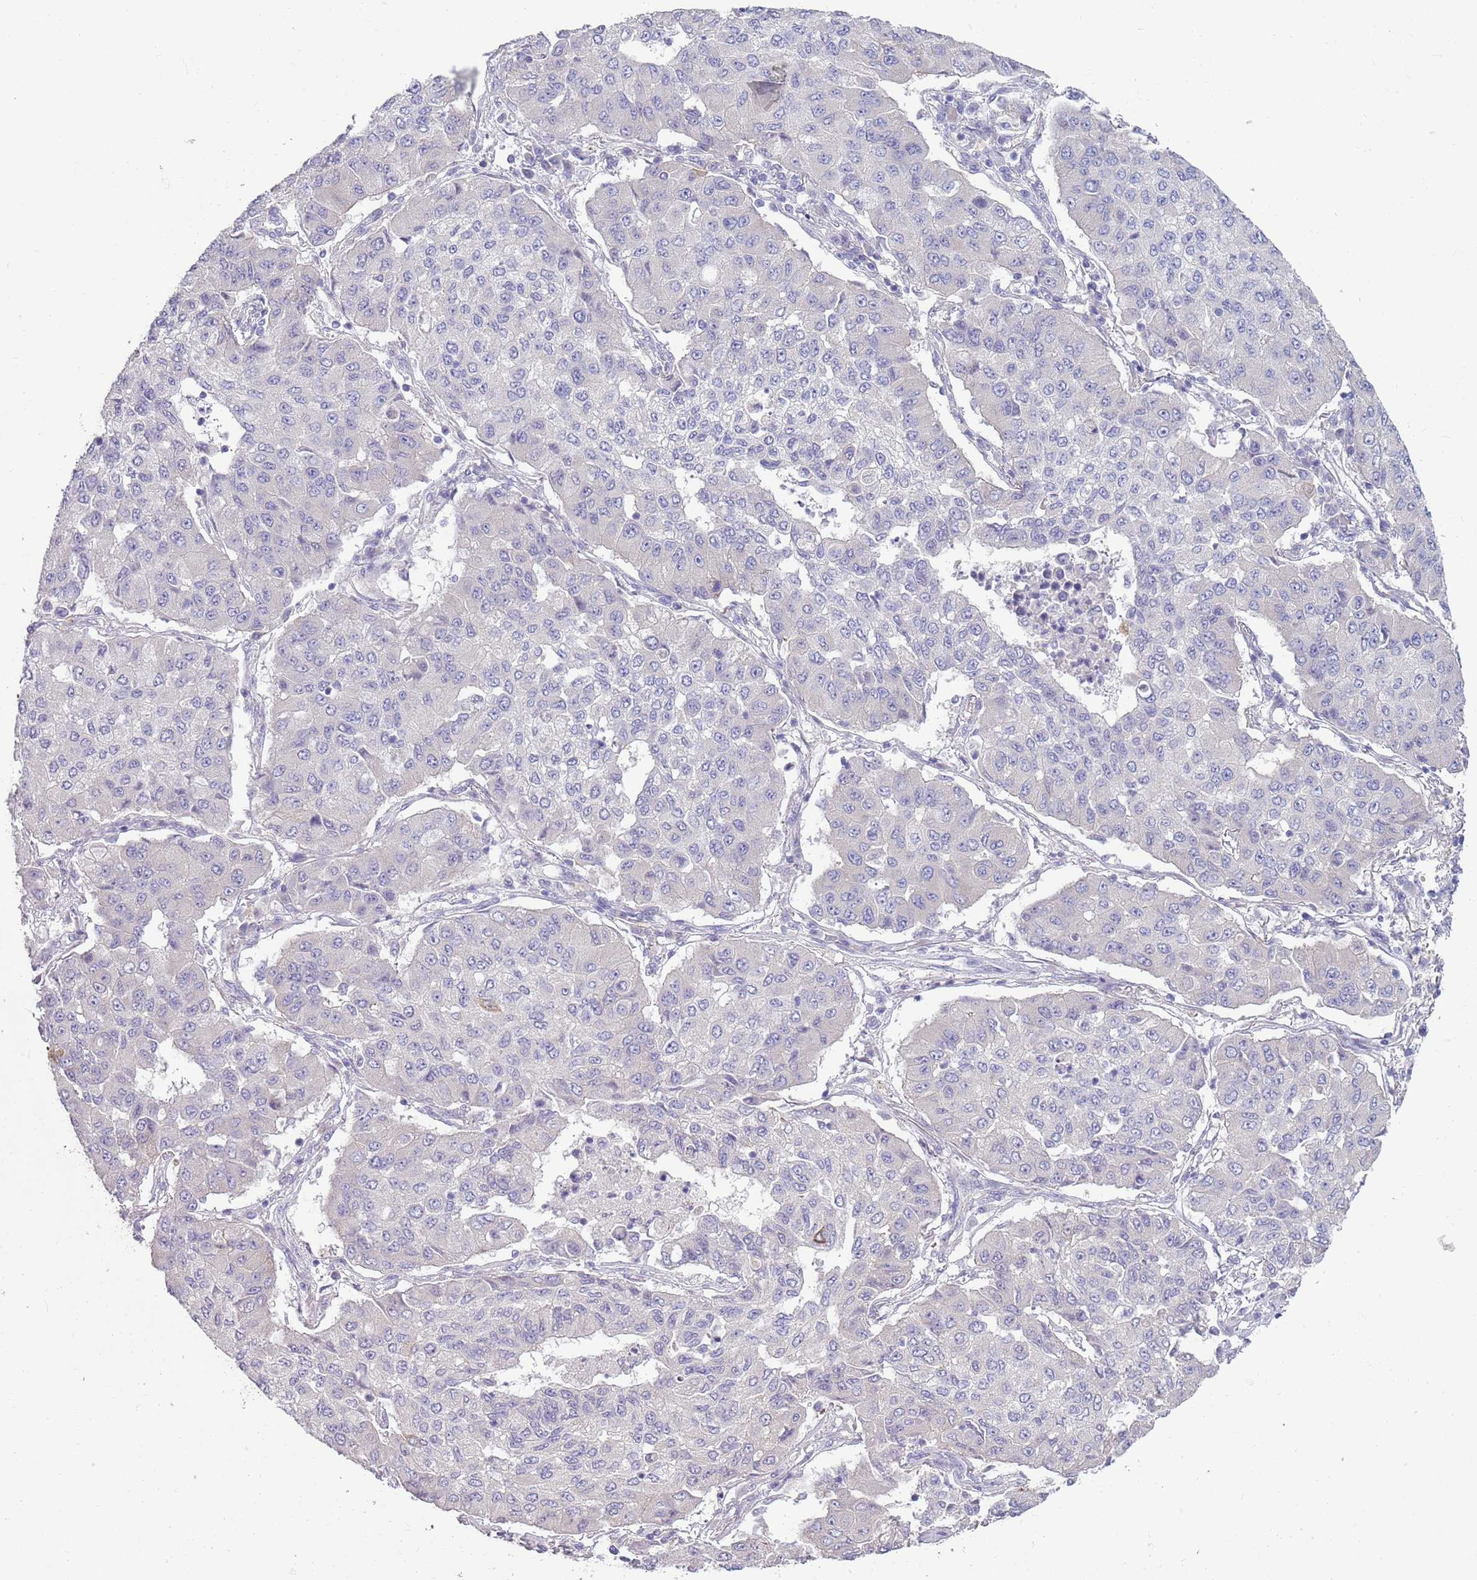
{"staining": {"intensity": "negative", "quantity": "none", "location": "none"}, "tissue": "lung cancer", "cell_type": "Tumor cells", "image_type": "cancer", "snomed": [{"axis": "morphology", "description": "Squamous cell carcinoma, NOS"}, {"axis": "topography", "description": "Lung"}], "caption": "Tumor cells show no significant positivity in squamous cell carcinoma (lung).", "gene": "ZNF583", "patient": {"sex": "male", "age": 74}}